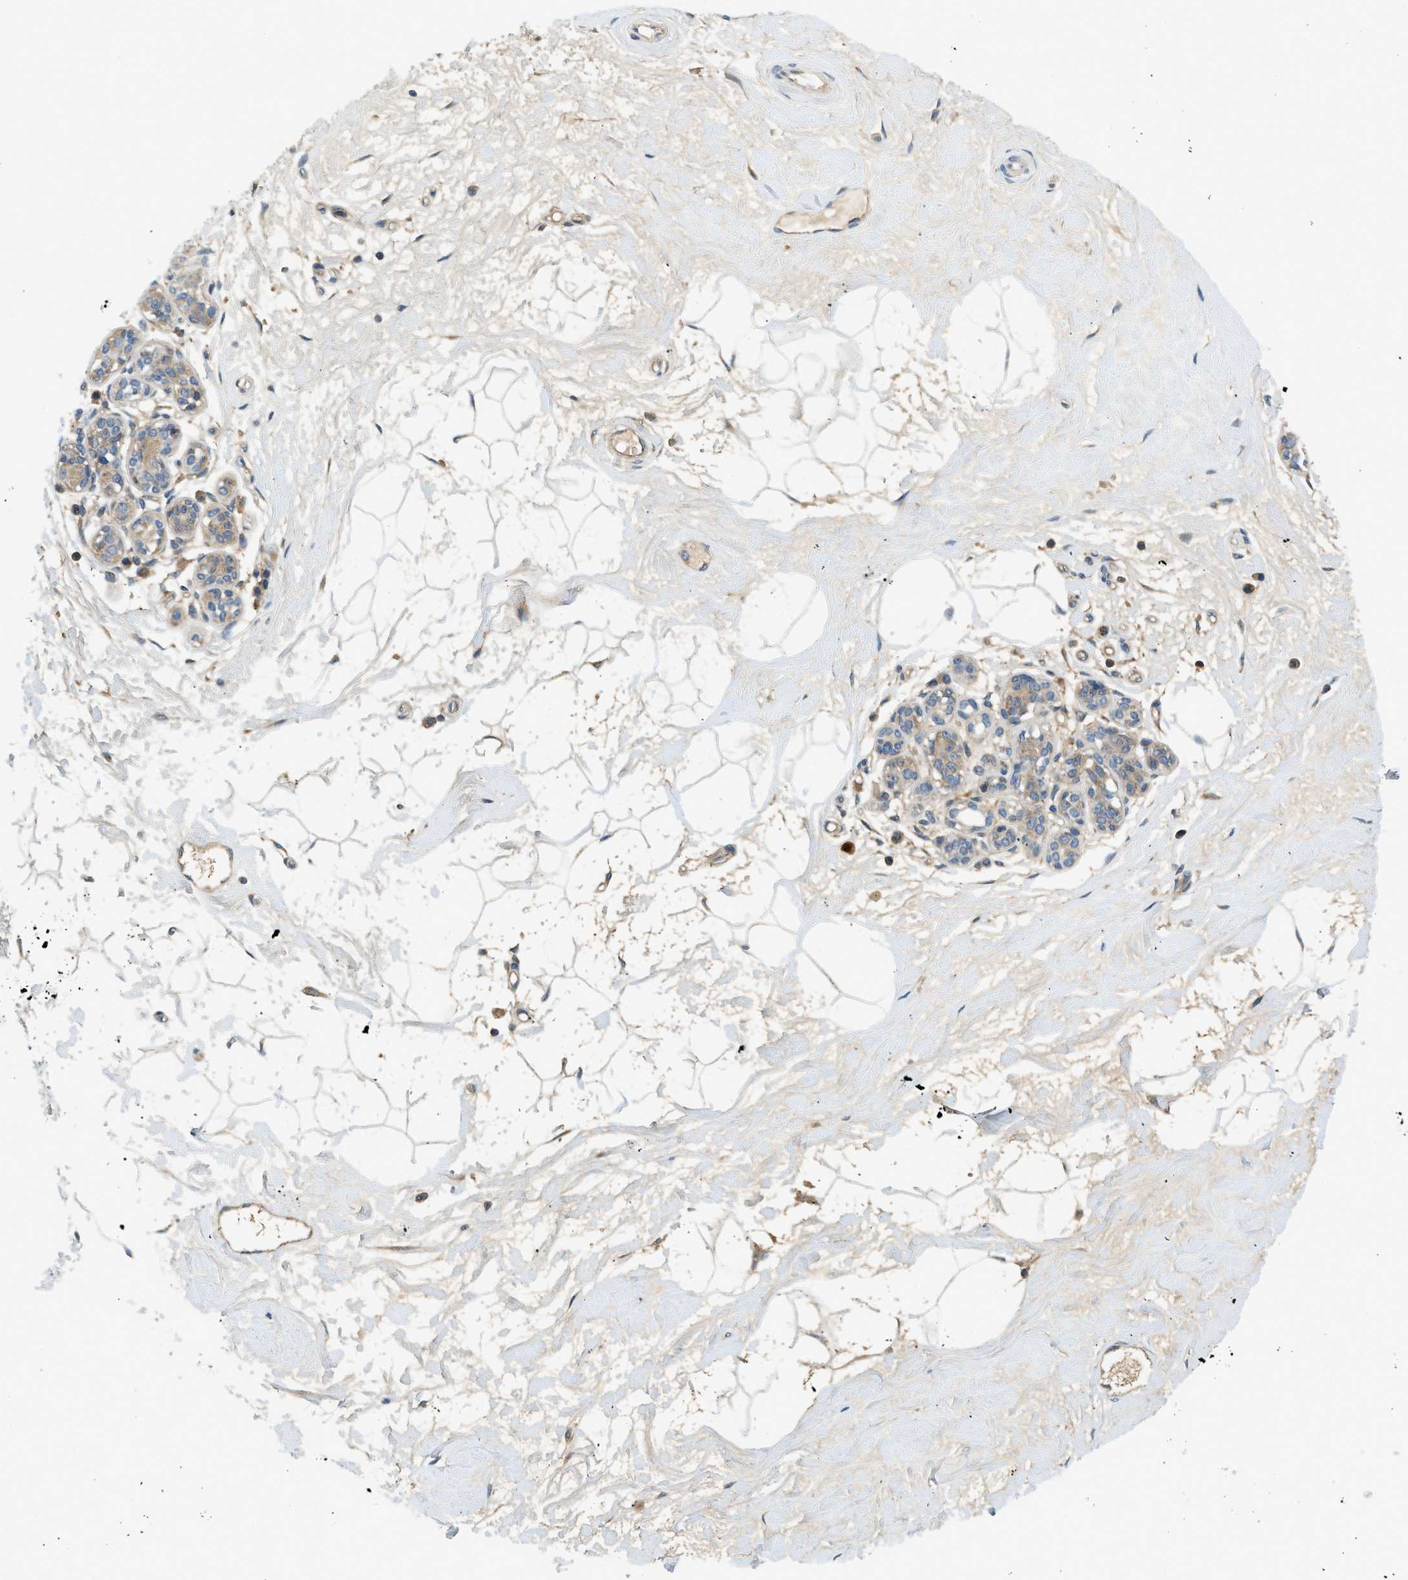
{"staining": {"intensity": "weak", "quantity": "25%-75%", "location": "cytoplasmic/membranous"}, "tissue": "breast", "cell_type": "Adipocytes", "image_type": "normal", "snomed": [{"axis": "morphology", "description": "Normal tissue, NOS"}, {"axis": "morphology", "description": "Lobular carcinoma"}, {"axis": "topography", "description": "Breast"}], "caption": "The histopathology image displays immunohistochemical staining of unremarkable breast. There is weak cytoplasmic/membranous expression is seen in approximately 25%-75% of adipocytes.", "gene": "KCNK1", "patient": {"sex": "female", "age": 59}}